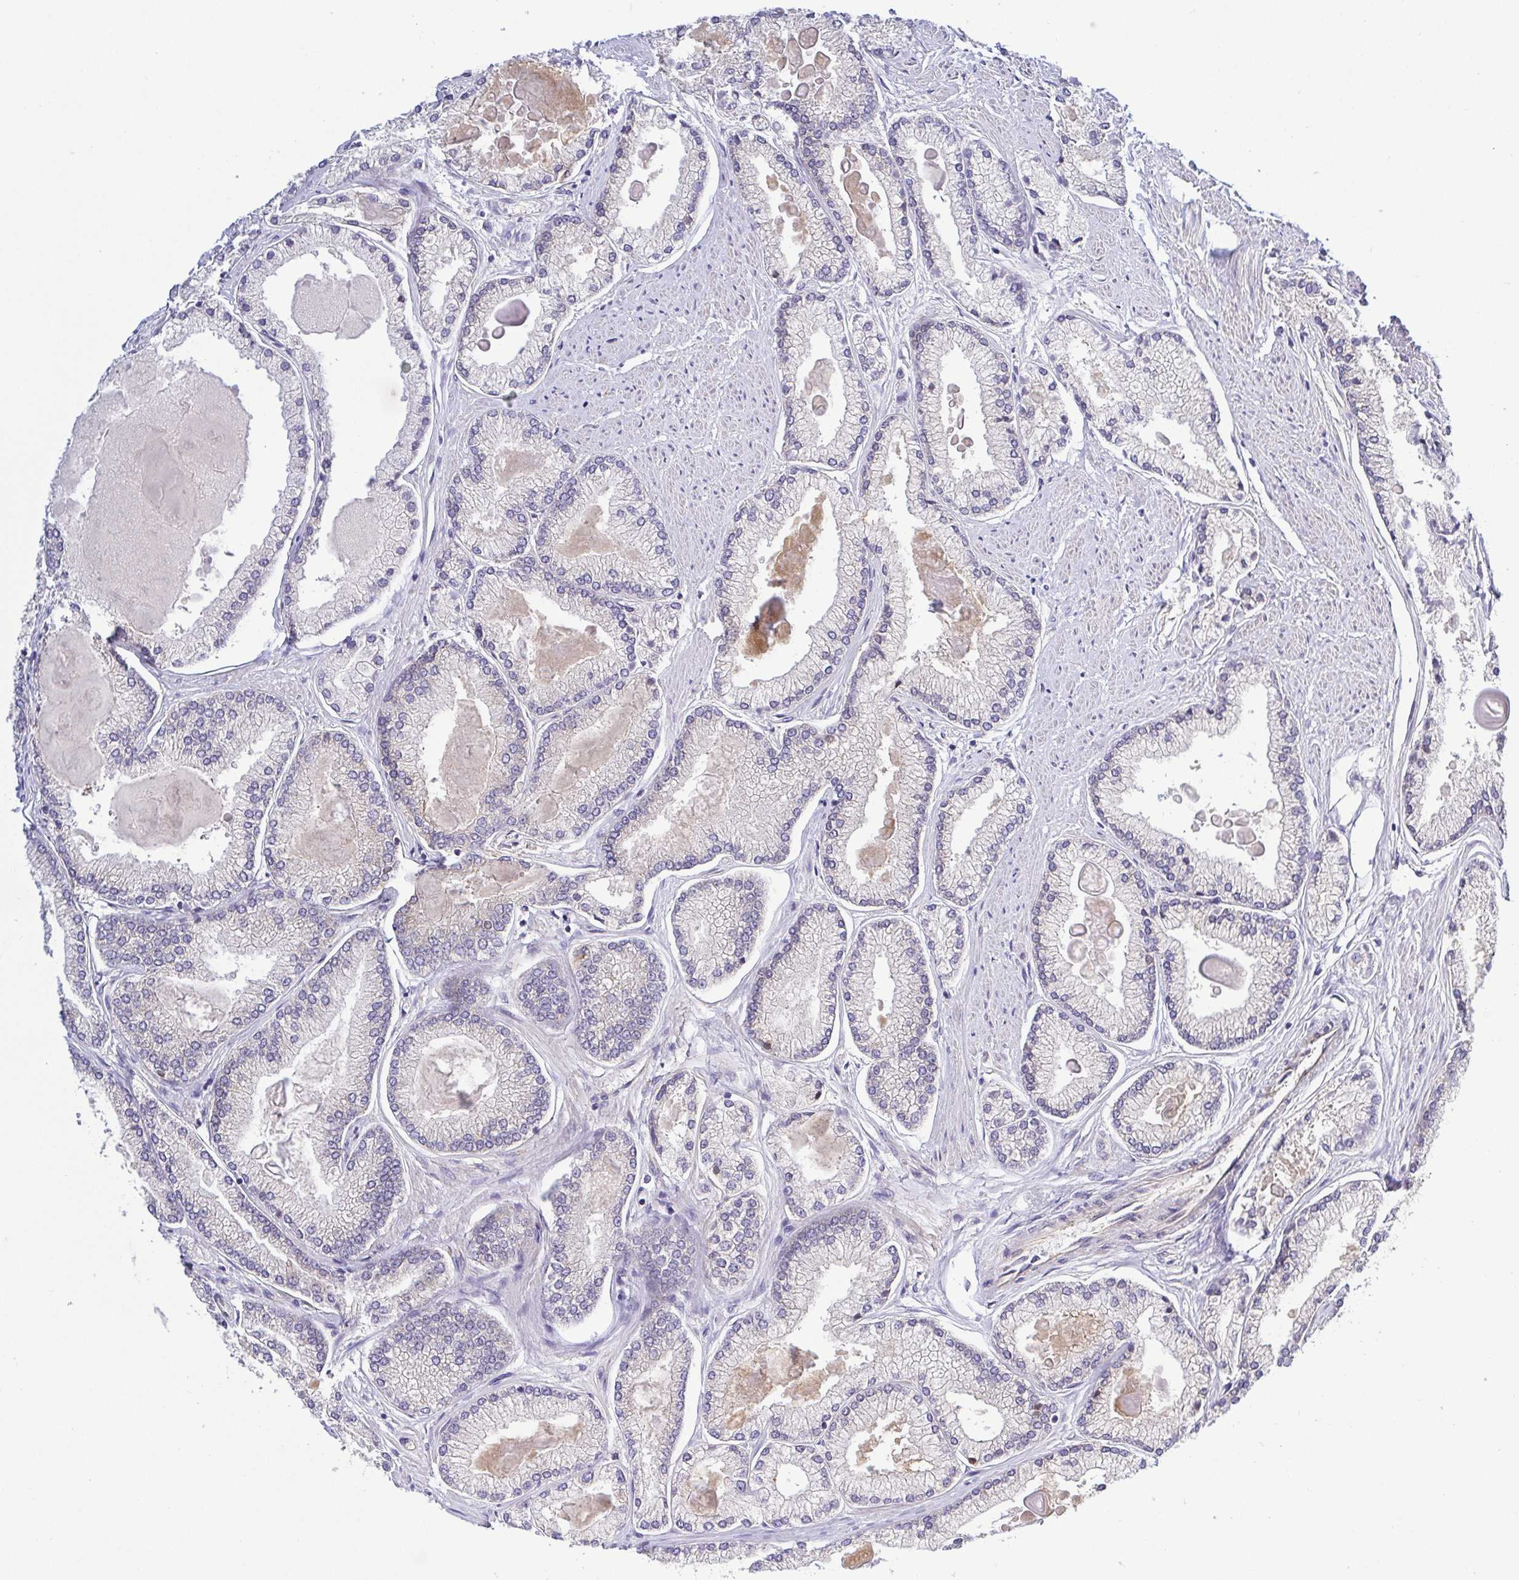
{"staining": {"intensity": "weak", "quantity": "<25%", "location": "cytoplasmic/membranous"}, "tissue": "prostate cancer", "cell_type": "Tumor cells", "image_type": "cancer", "snomed": [{"axis": "morphology", "description": "Adenocarcinoma, High grade"}, {"axis": "topography", "description": "Prostate"}], "caption": "This micrograph is of prostate high-grade adenocarcinoma stained with immunohistochemistry to label a protein in brown with the nuclei are counter-stained blue. There is no positivity in tumor cells.", "gene": "KIF5B", "patient": {"sex": "male", "age": 68}}